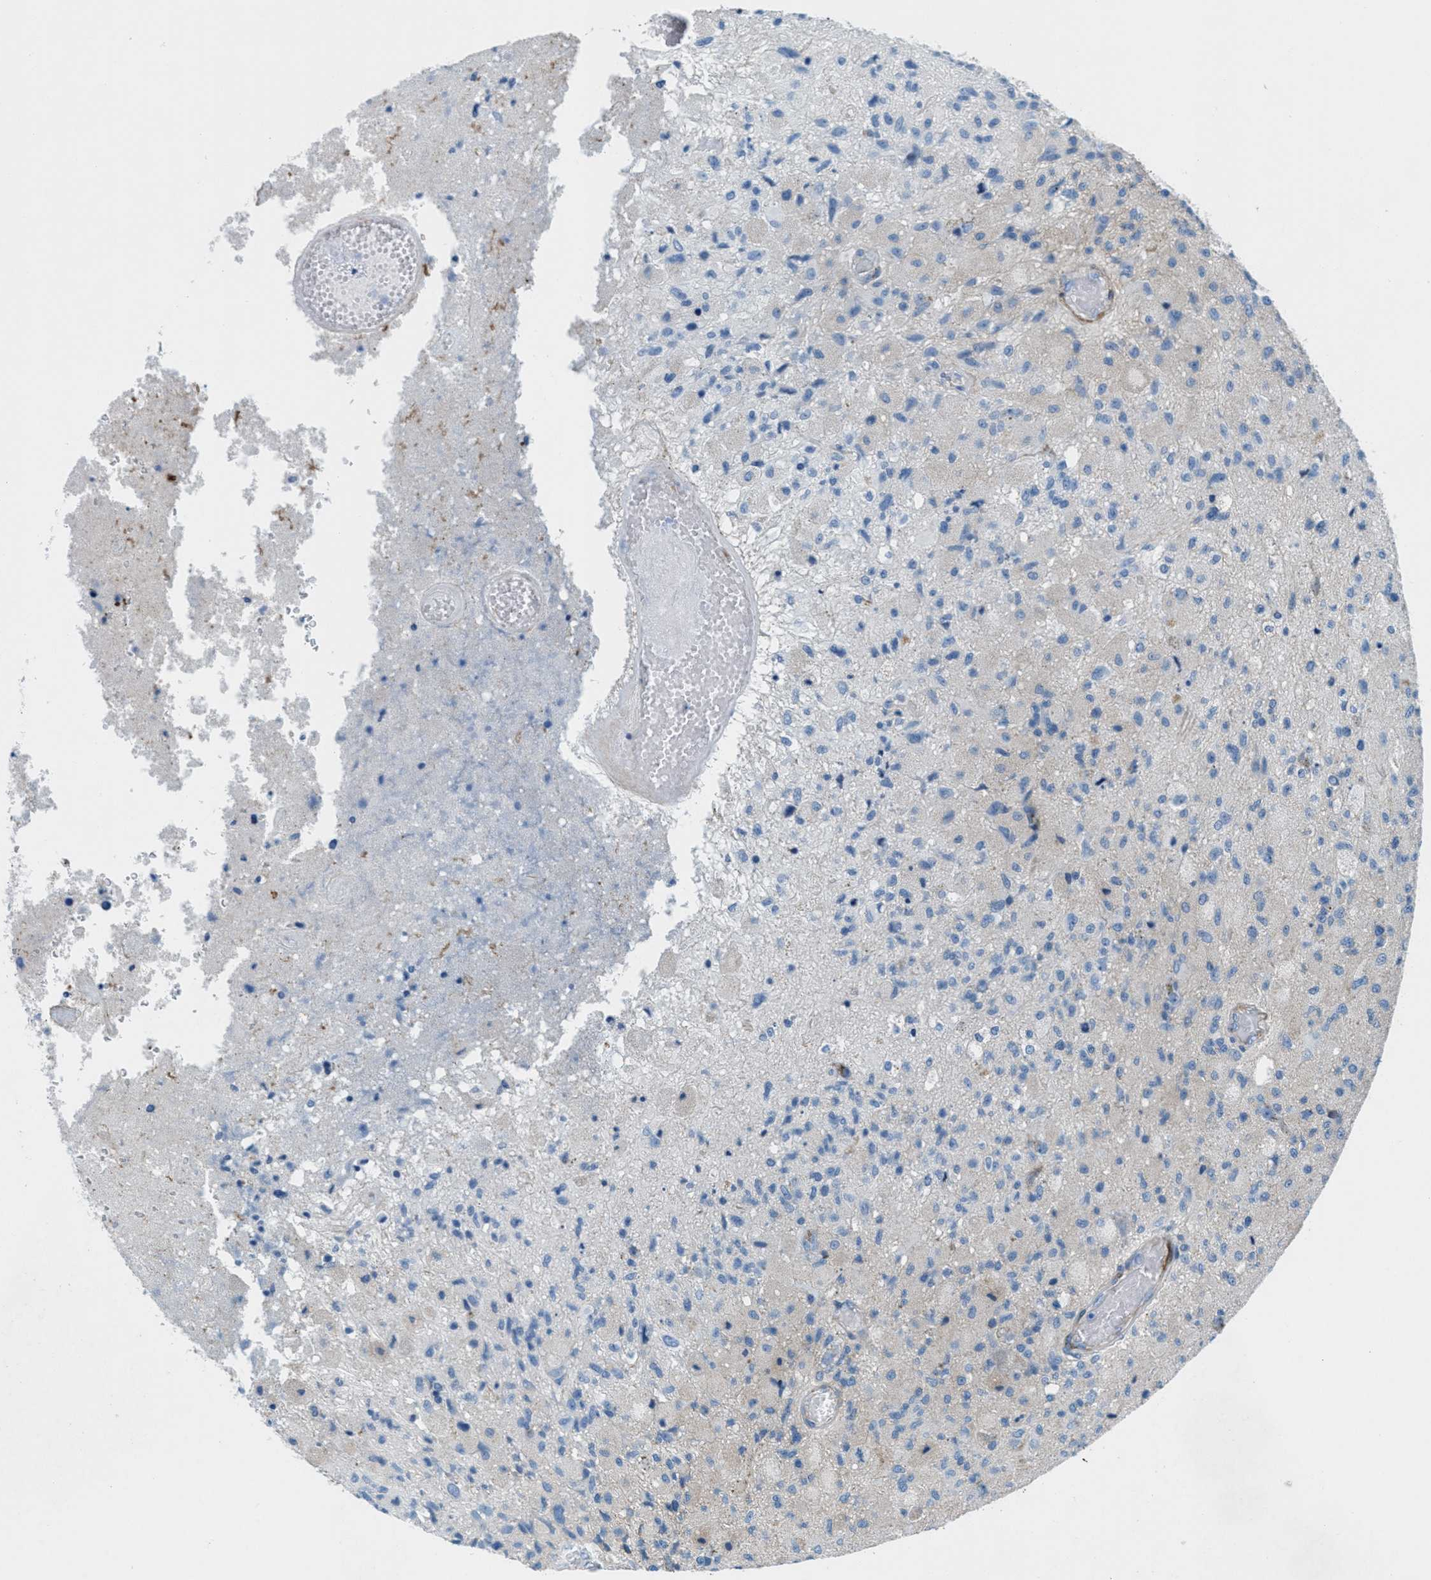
{"staining": {"intensity": "negative", "quantity": "none", "location": "none"}, "tissue": "glioma", "cell_type": "Tumor cells", "image_type": "cancer", "snomed": [{"axis": "morphology", "description": "Normal tissue, NOS"}, {"axis": "morphology", "description": "Glioma, malignant, High grade"}, {"axis": "topography", "description": "Cerebral cortex"}], "caption": "DAB (3,3'-diaminobenzidine) immunohistochemical staining of human glioma displays no significant expression in tumor cells.", "gene": "MFSD13A", "patient": {"sex": "male", "age": 77}}